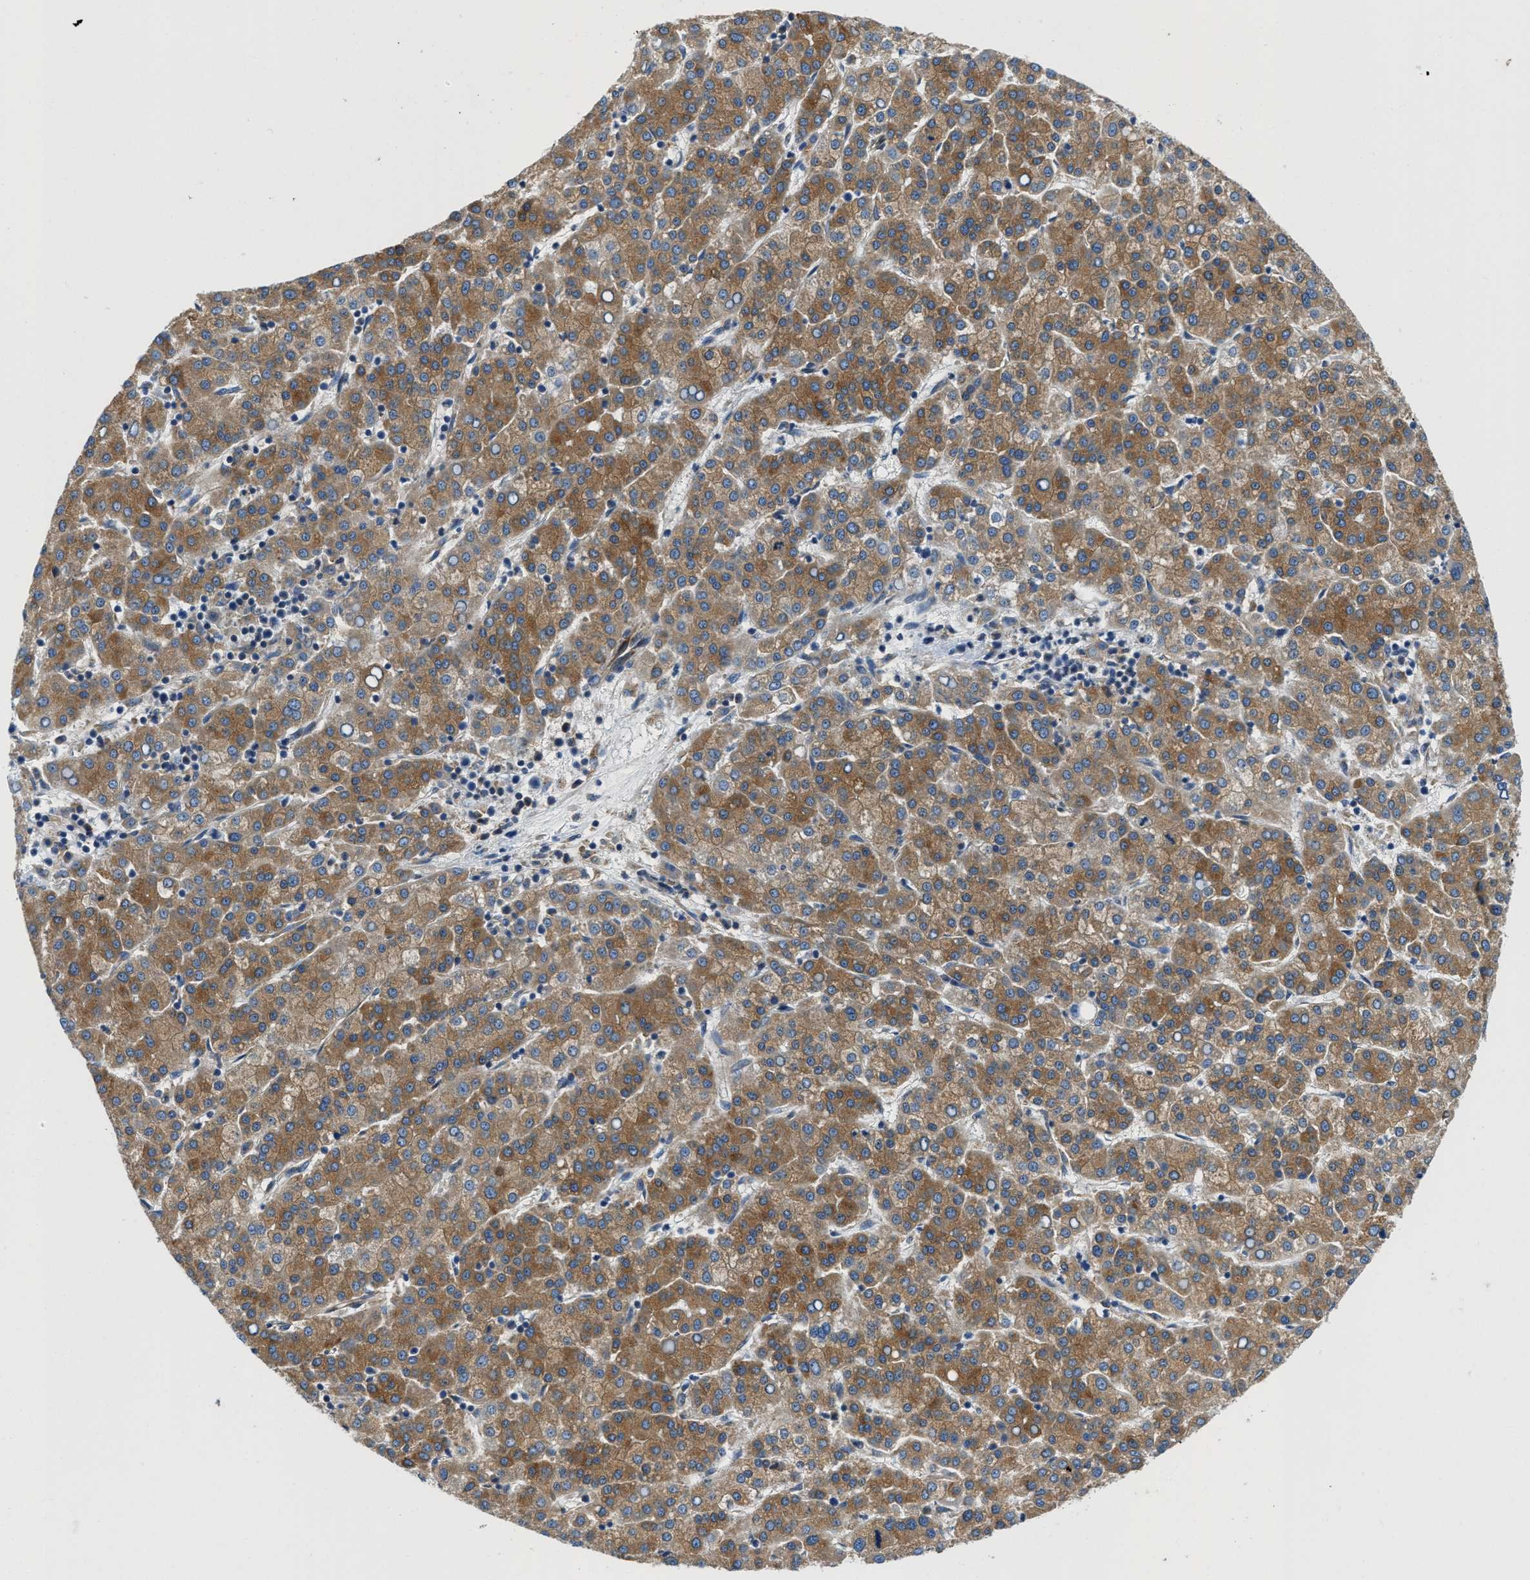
{"staining": {"intensity": "moderate", "quantity": ">75%", "location": "cytoplasmic/membranous"}, "tissue": "liver cancer", "cell_type": "Tumor cells", "image_type": "cancer", "snomed": [{"axis": "morphology", "description": "Carcinoma, Hepatocellular, NOS"}, {"axis": "topography", "description": "Liver"}], "caption": "Brown immunohistochemical staining in human liver cancer (hepatocellular carcinoma) shows moderate cytoplasmic/membranous staining in about >75% of tumor cells. The staining was performed using DAB to visualize the protein expression in brown, while the nuclei were stained in blue with hematoxylin (Magnification: 20x).", "gene": "HSD17B12", "patient": {"sex": "female", "age": 58}}